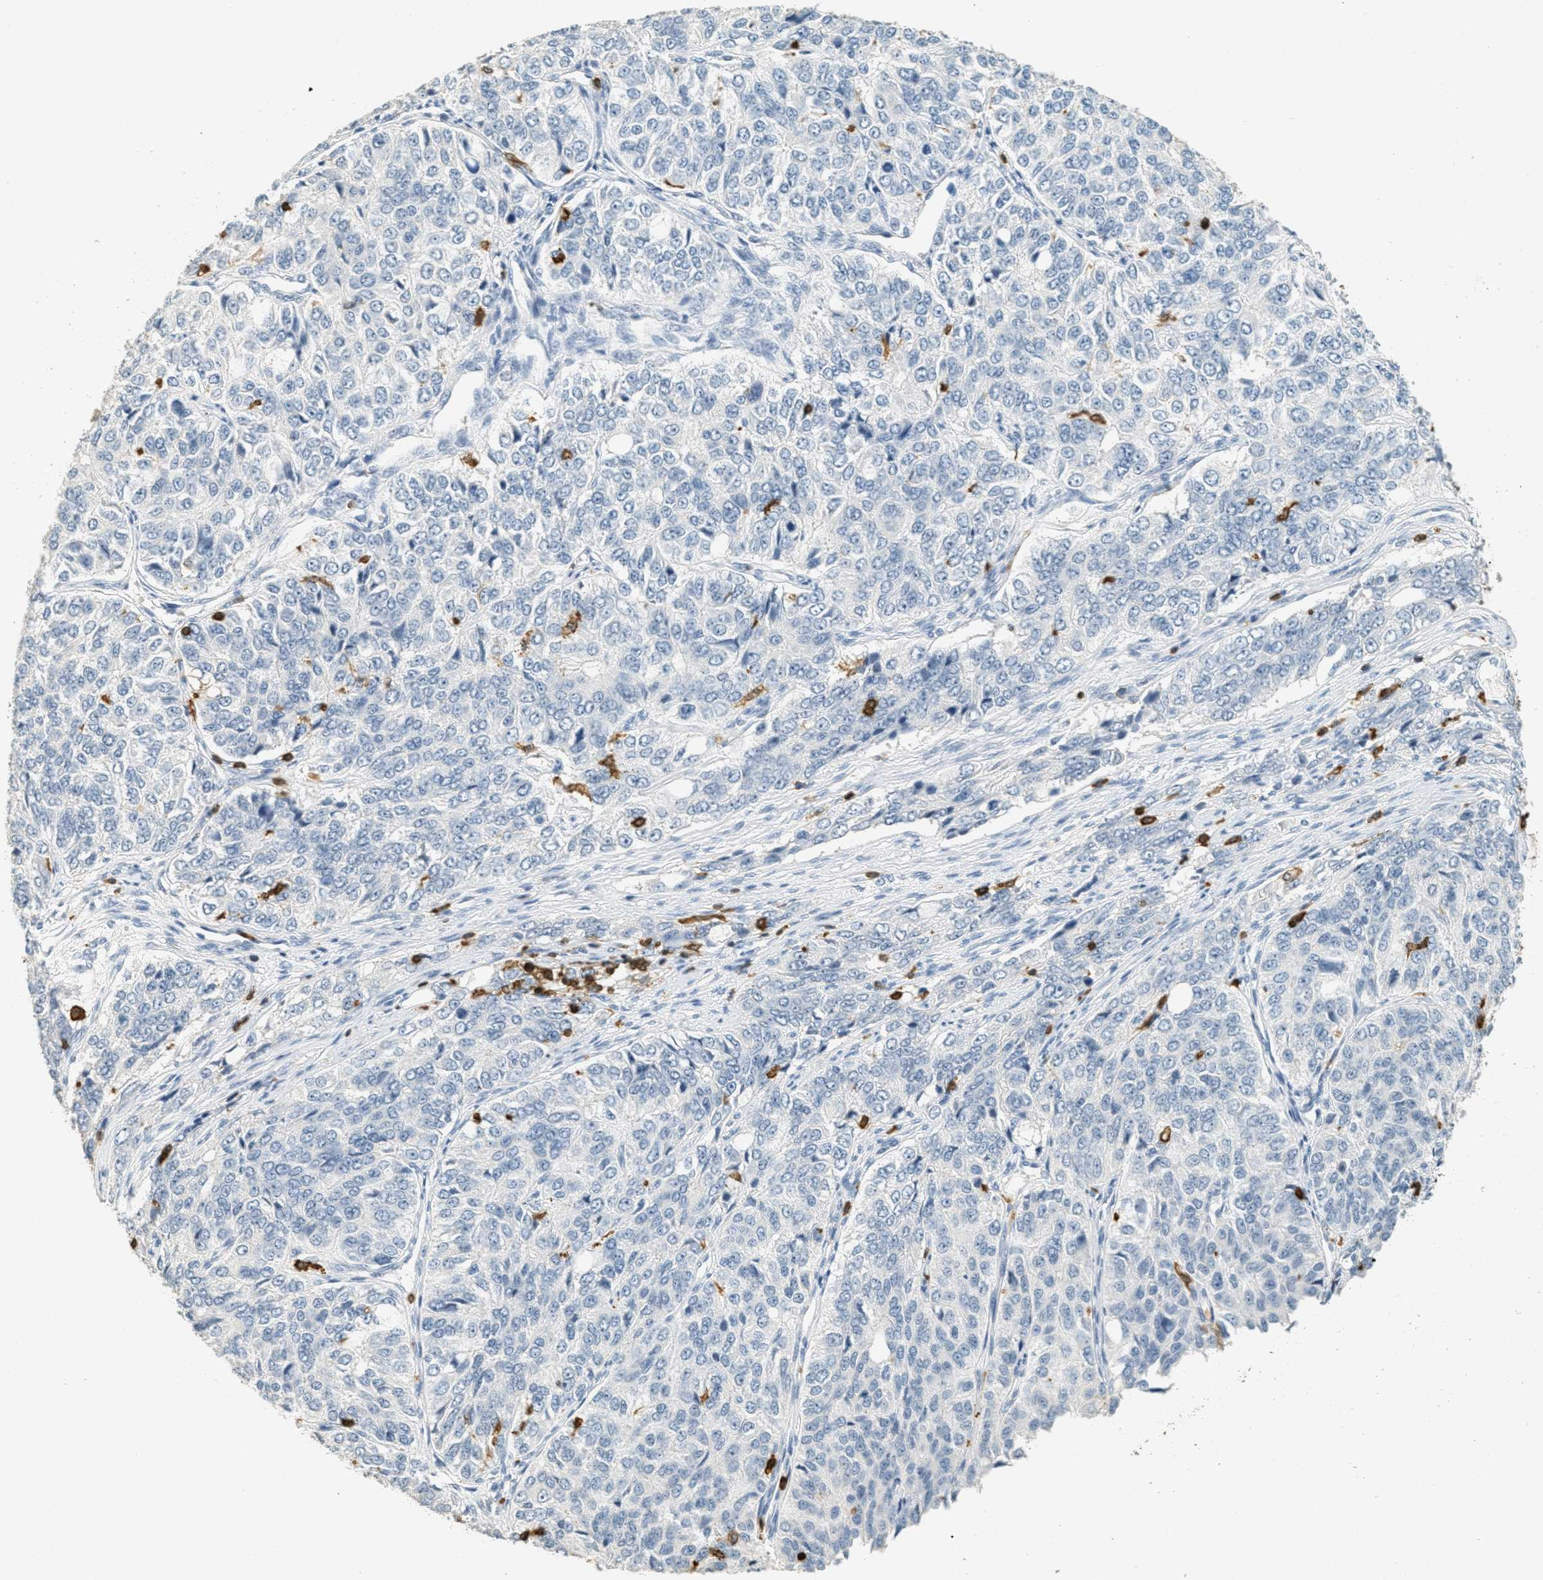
{"staining": {"intensity": "negative", "quantity": "none", "location": "none"}, "tissue": "ovarian cancer", "cell_type": "Tumor cells", "image_type": "cancer", "snomed": [{"axis": "morphology", "description": "Carcinoma, endometroid"}, {"axis": "topography", "description": "Ovary"}], "caption": "Tumor cells show no significant protein positivity in ovarian cancer (endometroid carcinoma). (DAB (3,3'-diaminobenzidine) IHC, high magnification).", "gene": "LSP1", "patient": {"sex": "female", "age": 51}}